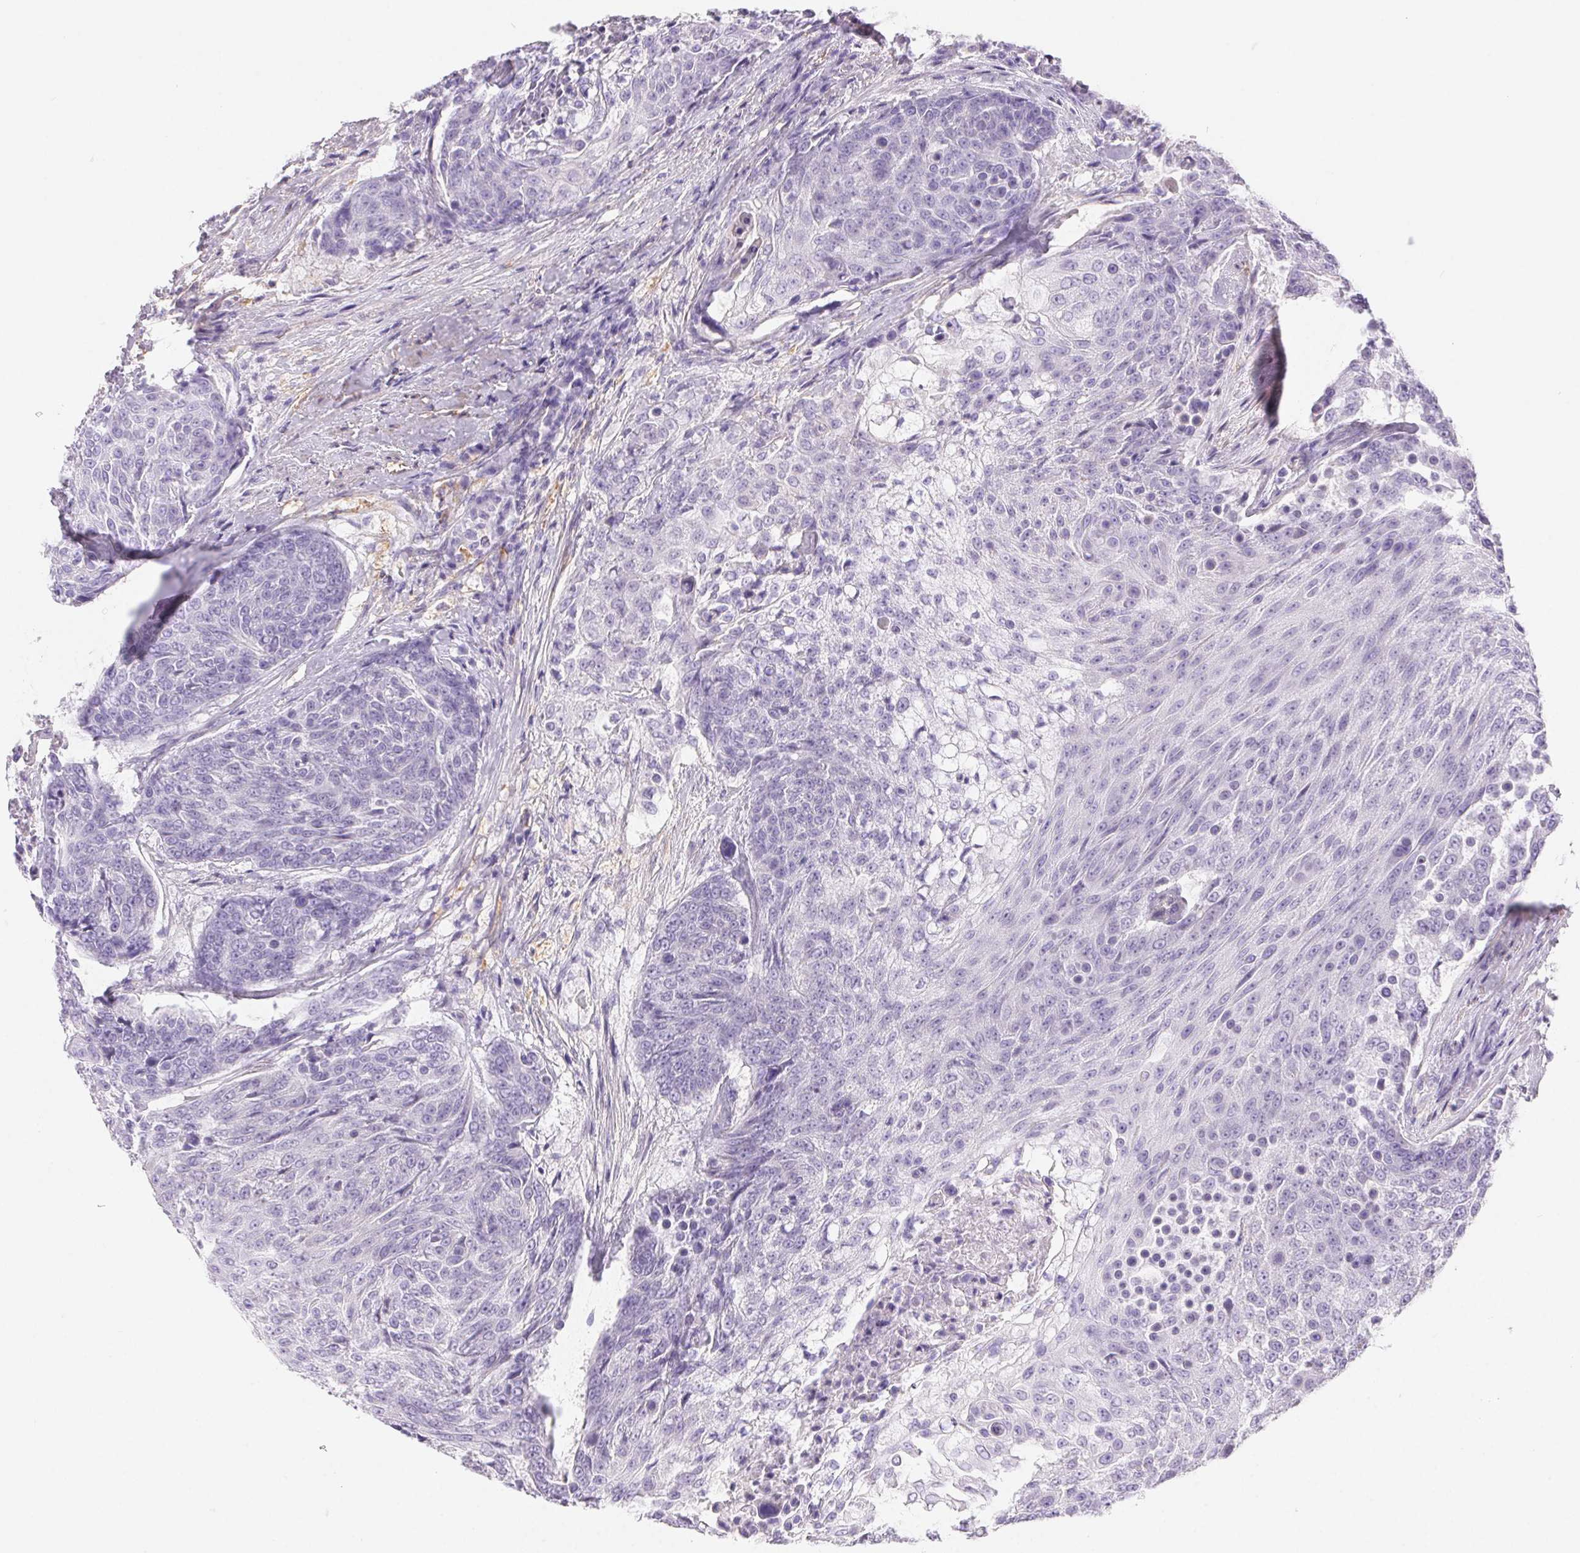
{"staining": {"intensity": "negative", "quantity": "none", "location": "none"}, "tissue": "urothelial cancer", "cell_type": "Tumor cells", "image_type": "cancer", "snomed": [{"axis": "morphology", "description": "Urothelial carcinoma, High grade"}, {"axis": "topography", "description": "Urinary bladder"}], "caption": "DAB (3,3'-diaminobenzidine) immunohistochemical staining of human urothelial cancer displays no significant positivity in tumor cells. (Stains: DAB (3,3'-diaminobenzidine) IHC with hematoxylin counter stain, Microscopy: brightfield microscopy at high magnification).", "gene": "PNLIP", "patient": {"sex": "female", "age": 63}}